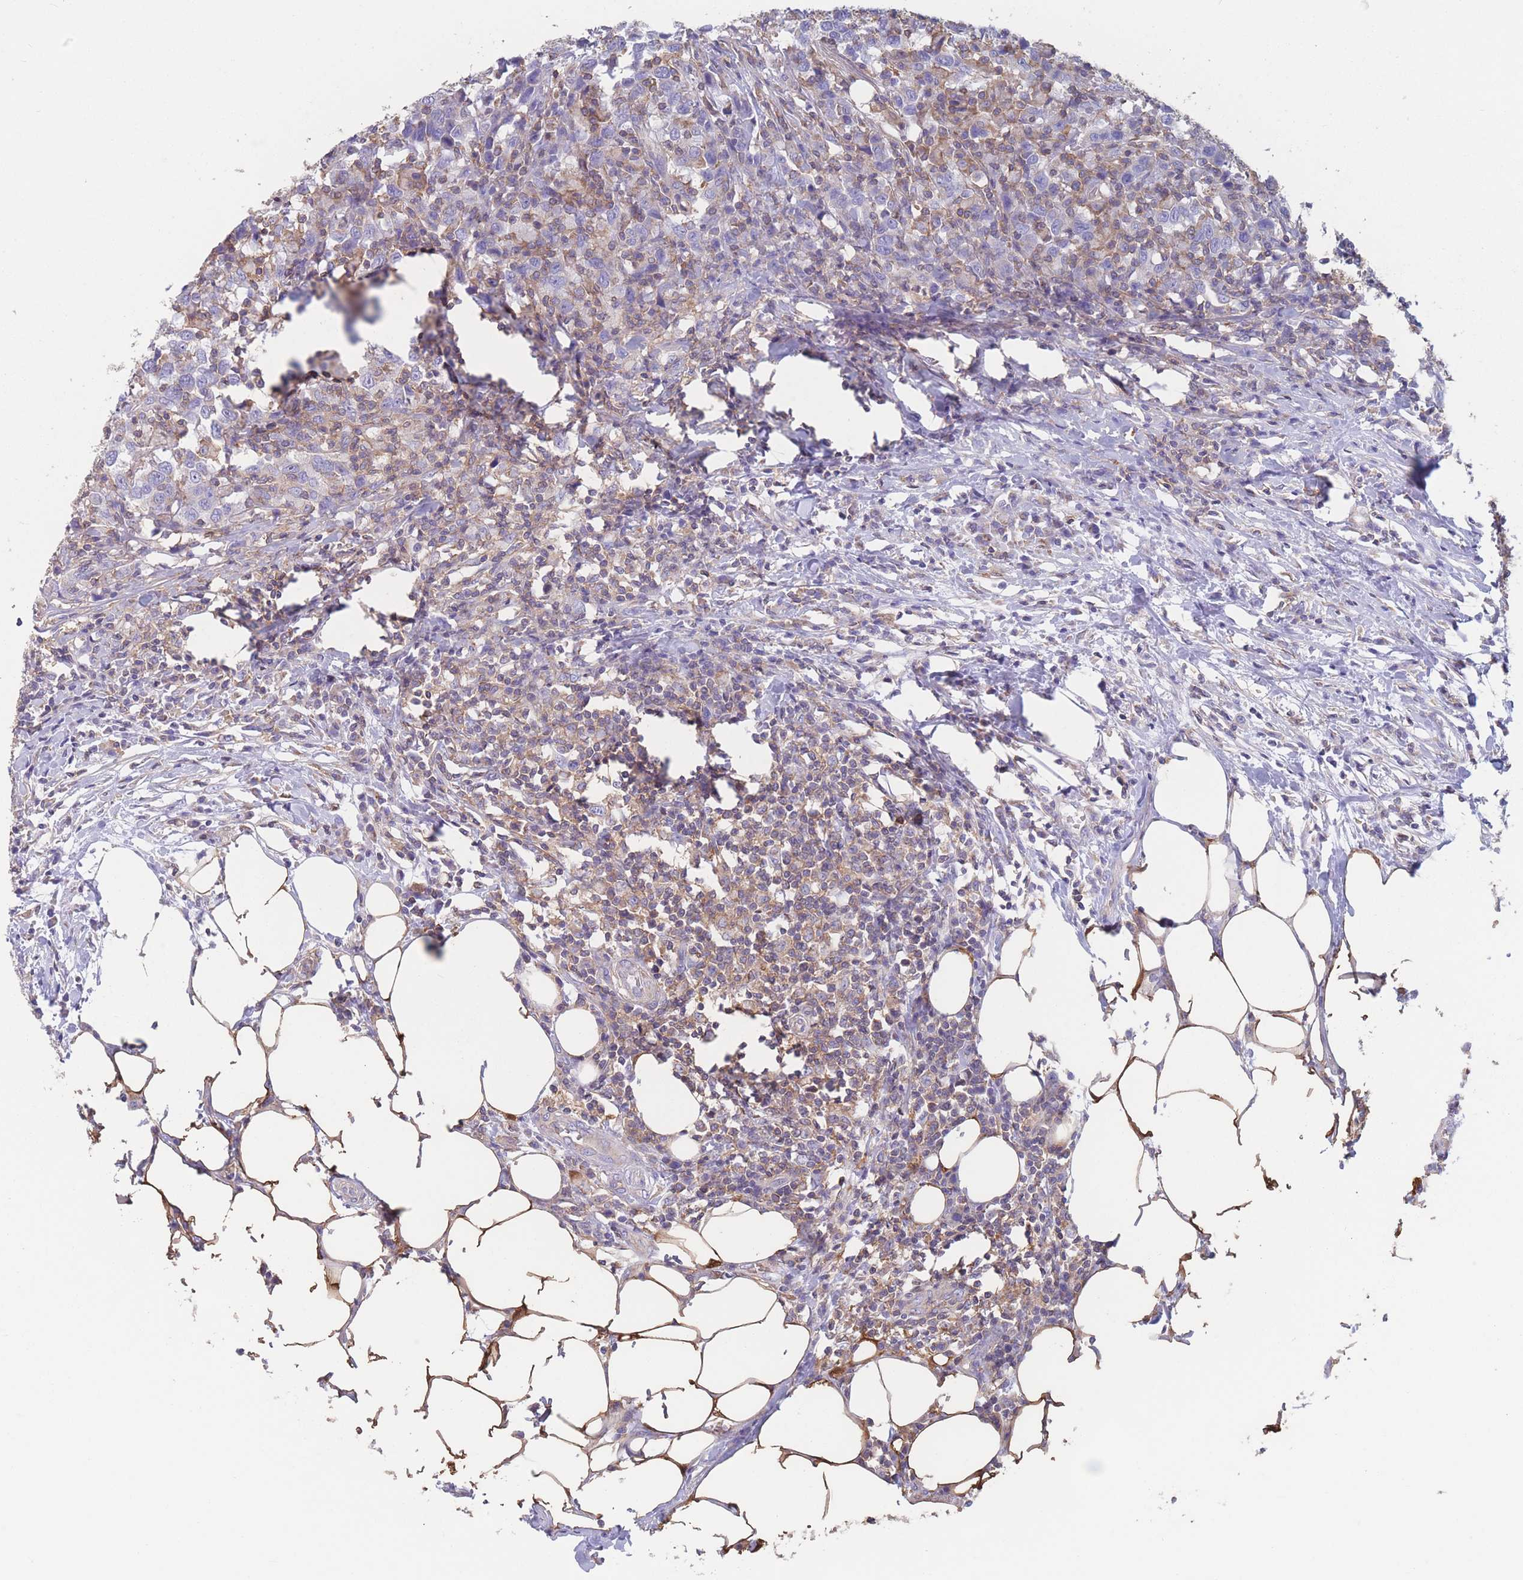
{"staining": {"intensity": "negative", "quantity": "none", "location": "none"}, "tissue": "urothelial cancer", "cell_type": "Tumor cells", "image_type": "cancer", "snomed": [{"axis": "morphology", "description": "Urothelial carcinoma, High grade"}, {"axis": "topography", "description": "Urinary bladder"}], "caption": "The image displays no significant staining in tumor cells of high-grade urothelial carcinoma.", "gene": "ADH1A", "patient": {"sex": "male", "age": 61}}